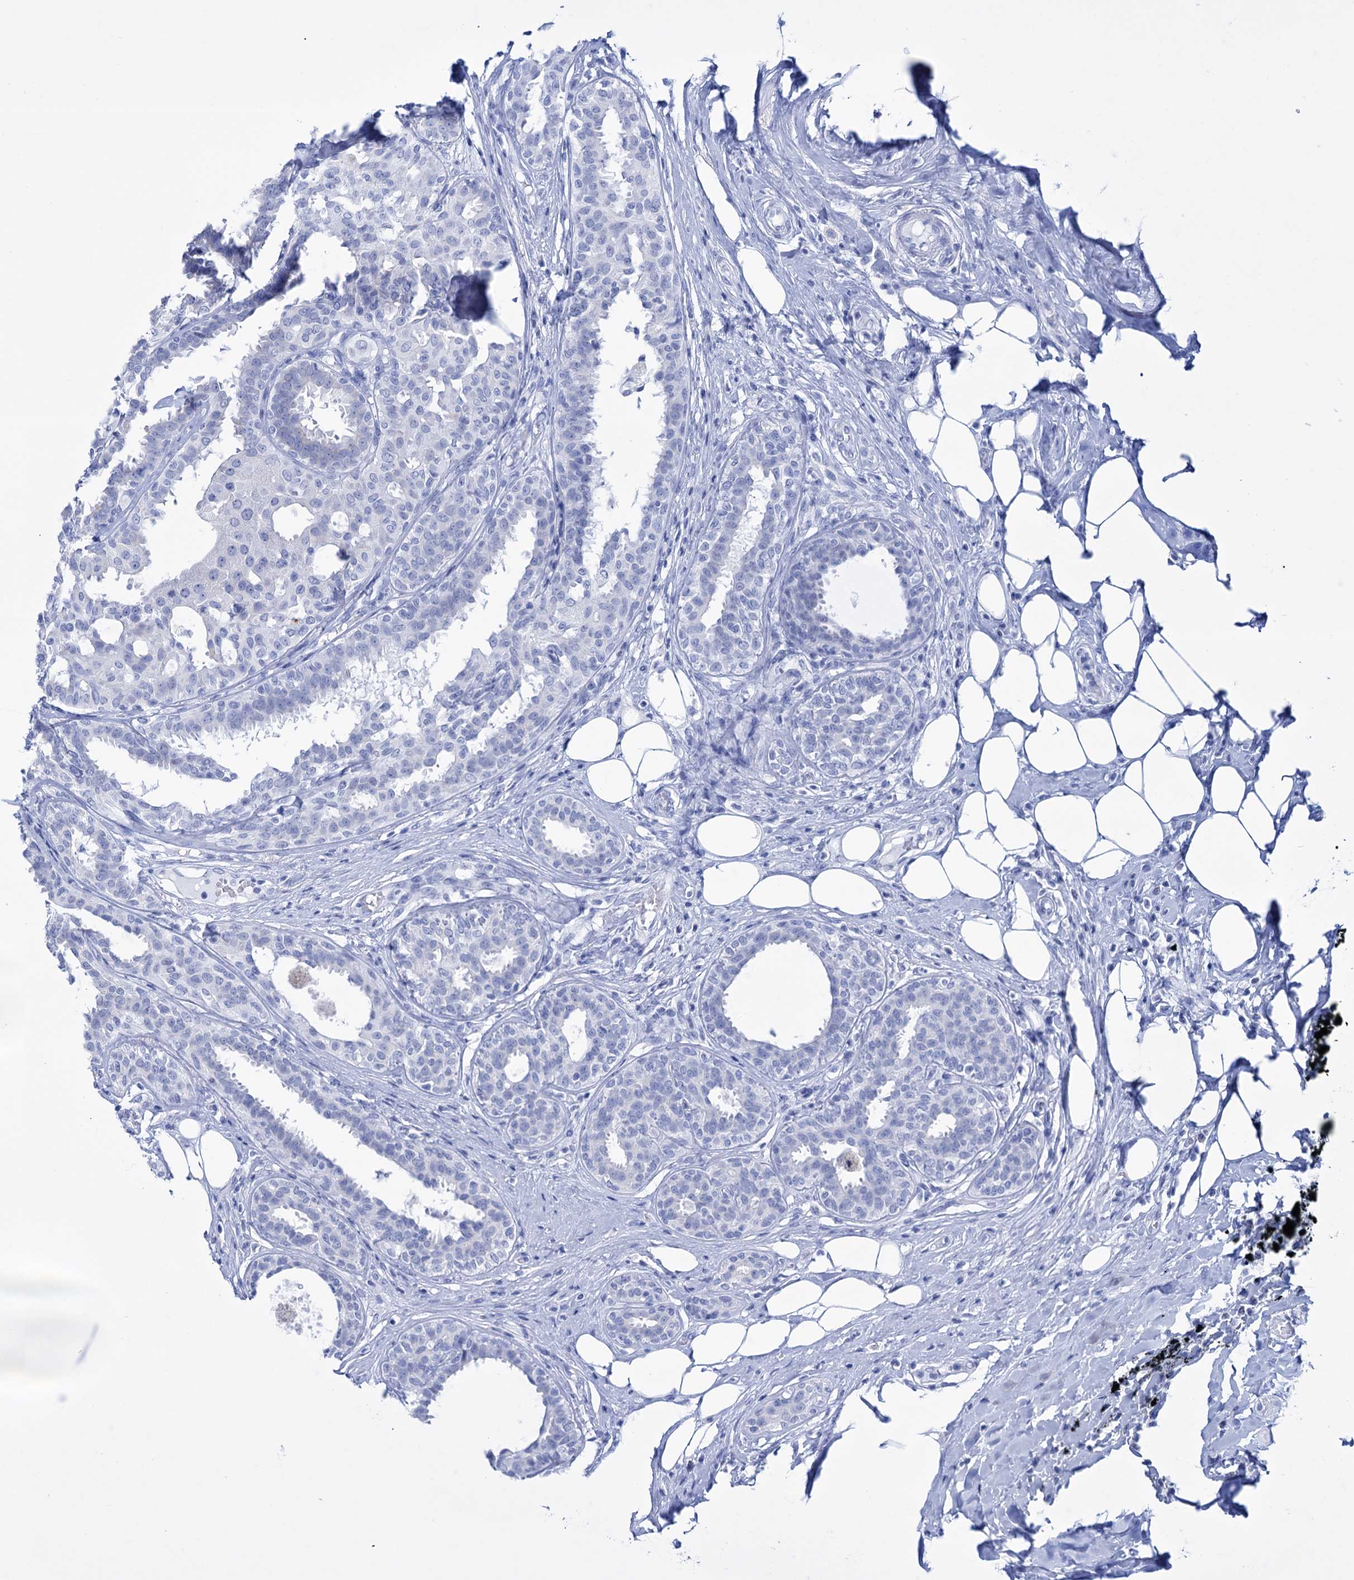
{"staining": {"intensity": "negative", "quantity": "none", "location": "none"}, "tissue": "breast cancer", "cell_type": "Tumor cells", "image_type": "cancer", "snomed": [{"axis": "morphology", "description": "Lobular carcinoma"}, {"axis": "topography", "description": "Breast"}], "caption": "IHC image of lobular carcinoma (breast) stained for a protein (brown), which reveals no positivity in tumor cells.", "gene": "FBXW12", "patient": {"sex": "female", "age": 51}}